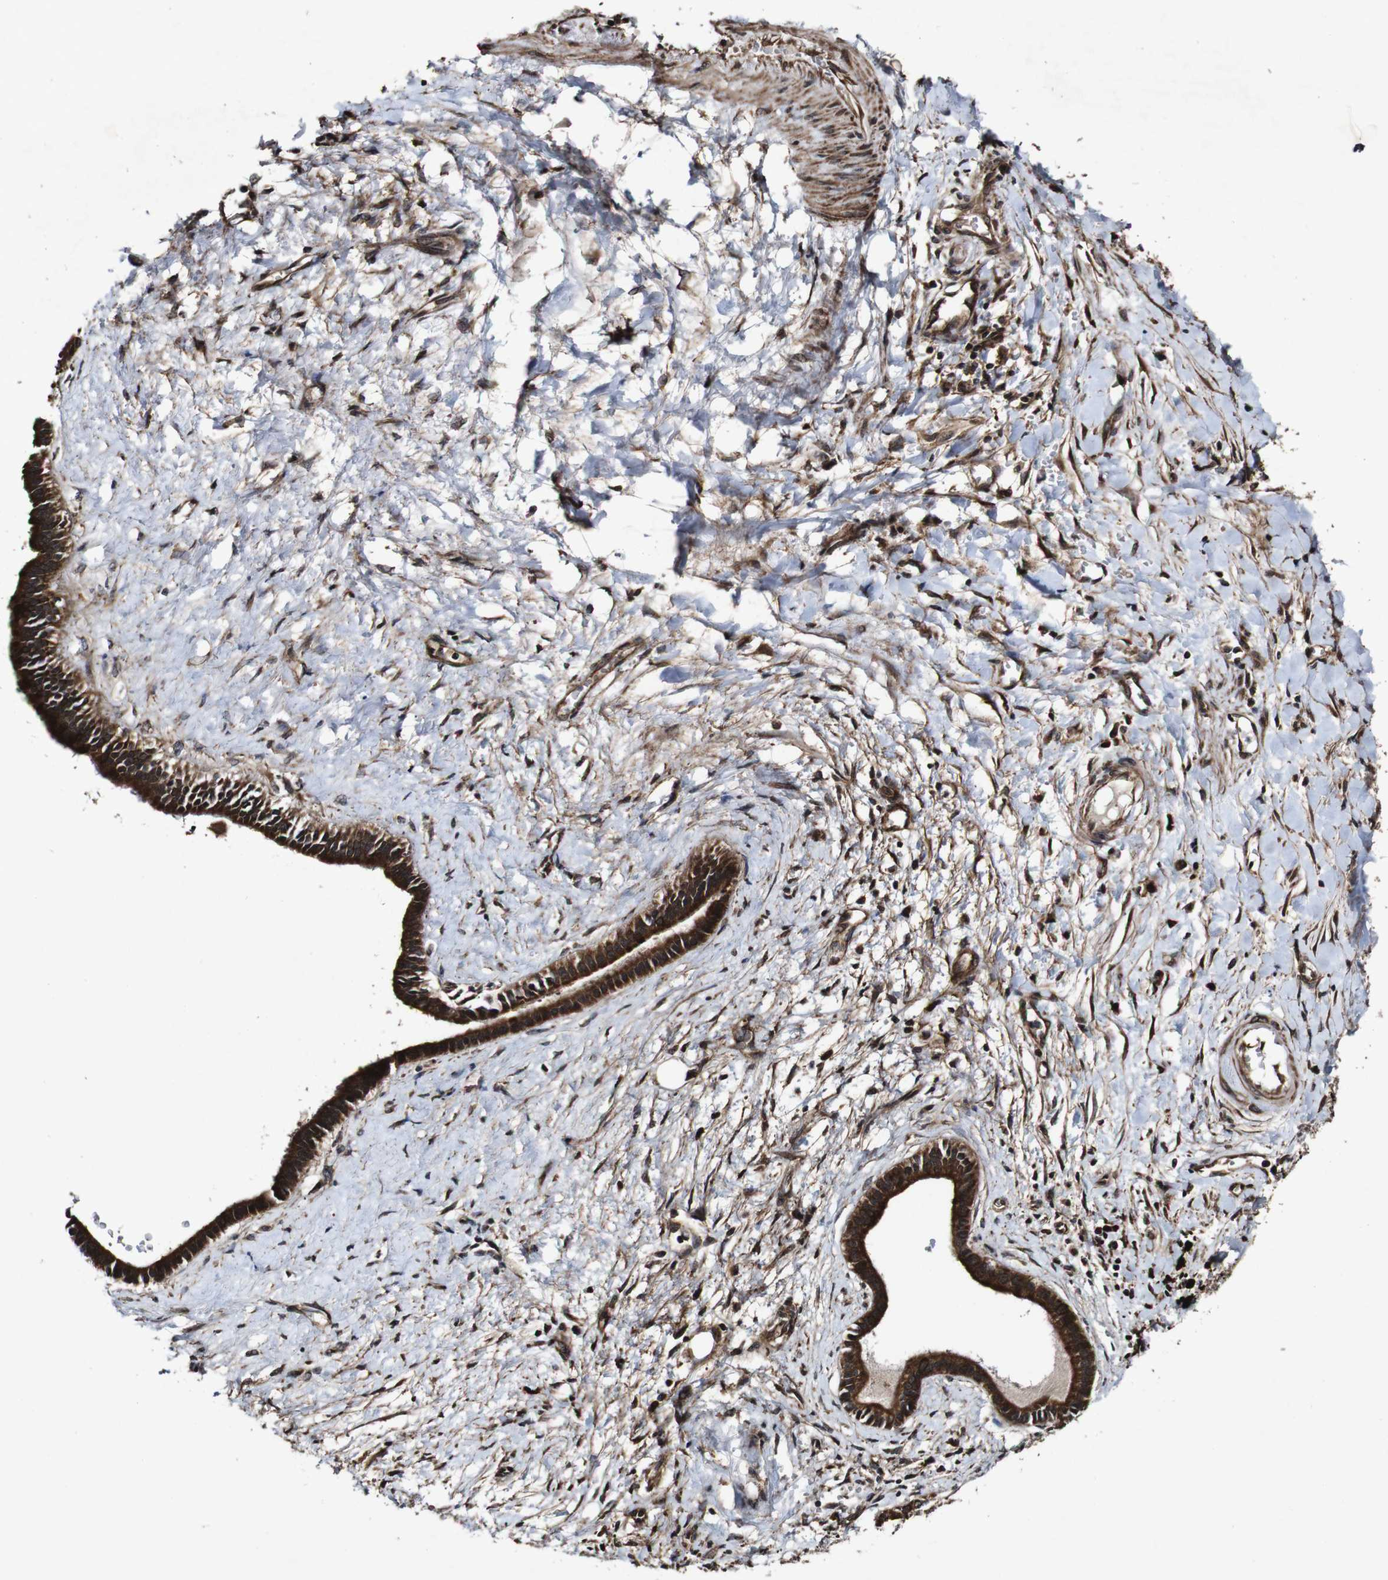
{"staining": {"intensity": "strong", "quantity": ">75%", "location": "cytoplasmic/membranous"}, "tissue": "liver cancer", "cell_type": "Tumor cells", "image_type": "cancer", "snomed": [{"axis": "morphology", "description": "Cholangiocarcinoma"}, {"axis": "topography", "description": "Liver"}], "caption": "Immunohistochemical staining of cholangiocarcinoma (liver) exhibits high levels of strong cytoplasmic/membranous positivity in approximately >75% of tumor cells.", "gene": "BTN3A3", "patient": {"sex": "female", "age": 65}}